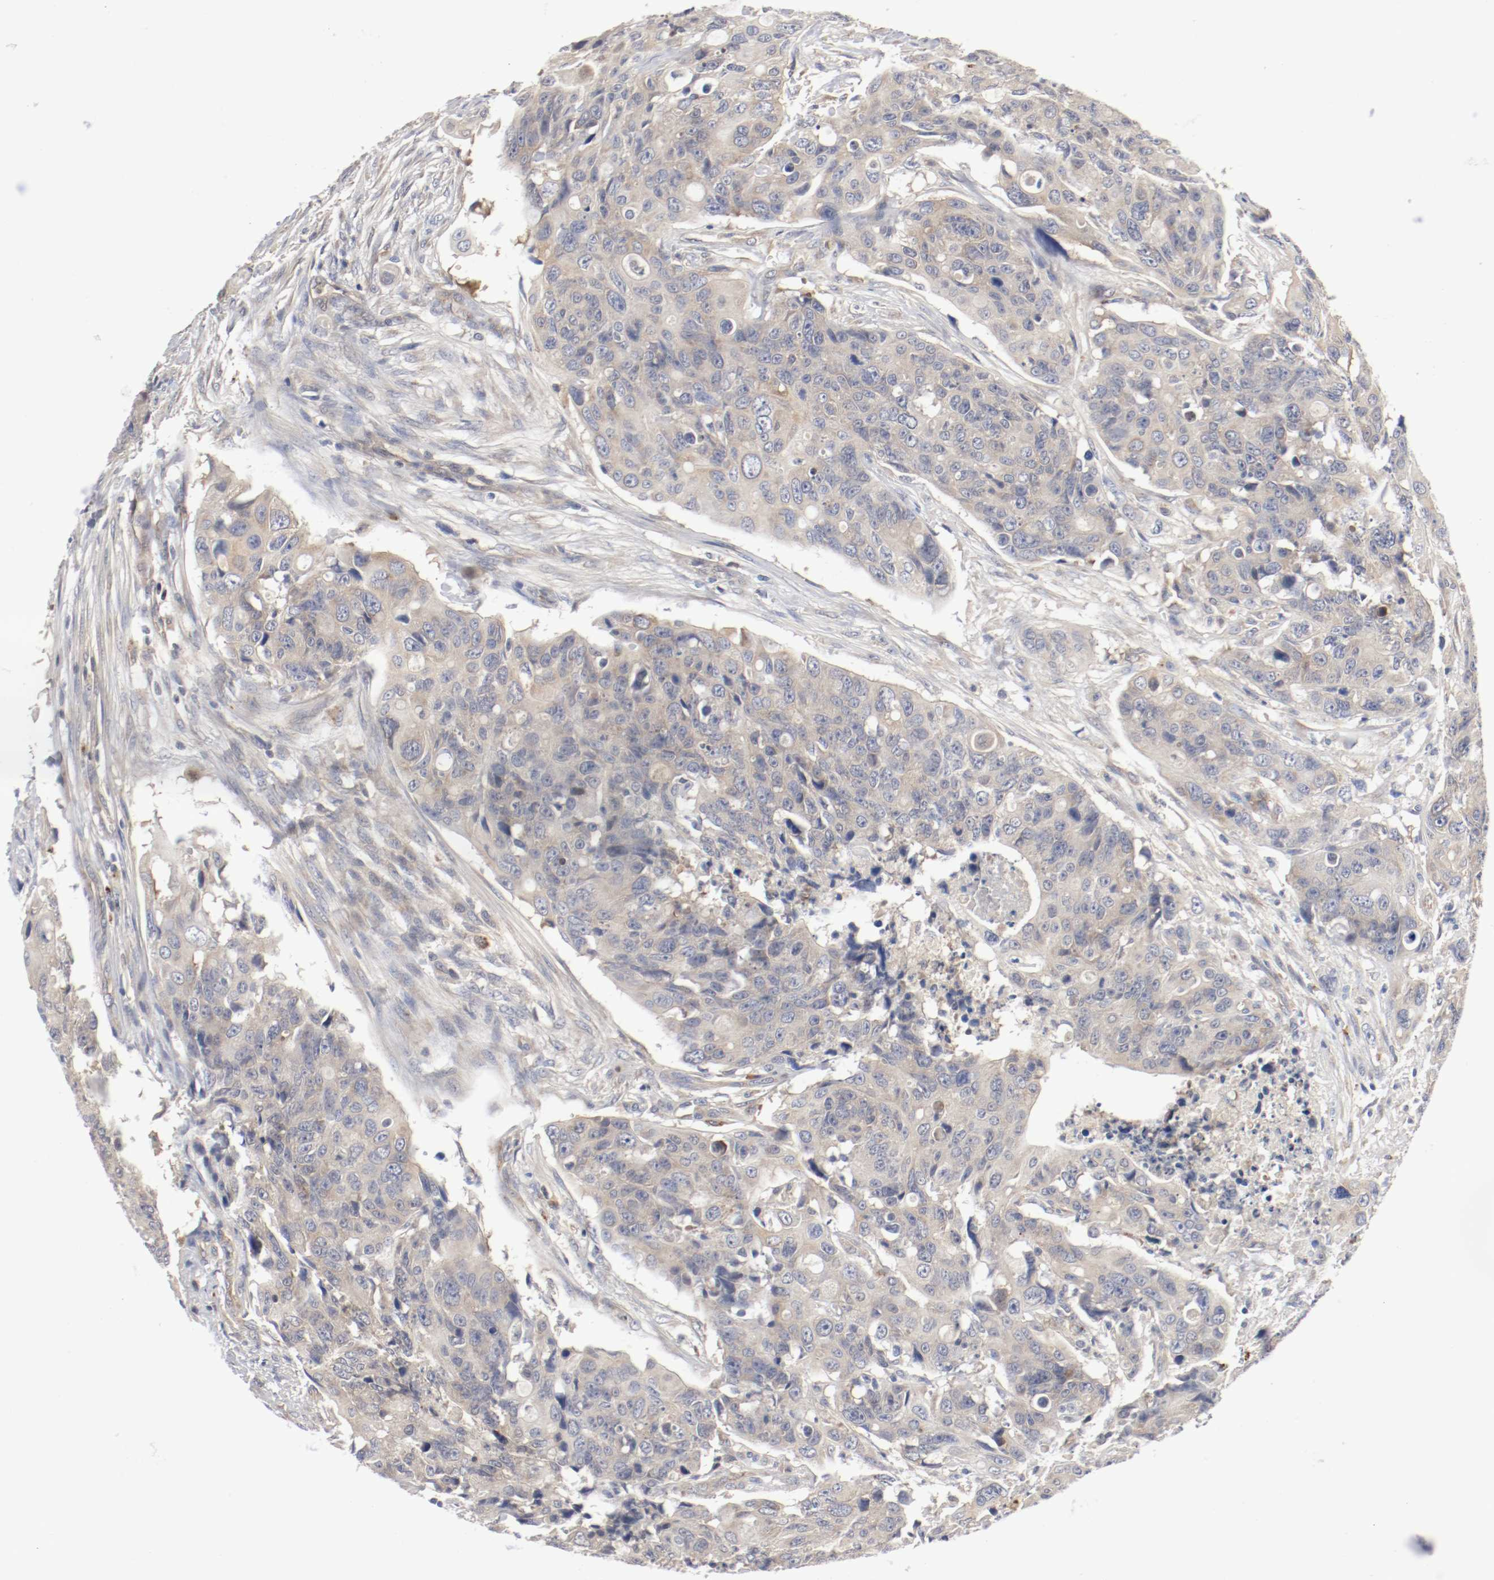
{"staining": {"intensity": "weak", "quantity": ">75%", "location": "cytoplasmic/membranous"}, "tissue": "colorectal cancer", "cell_type": "Tumor cells", "image_type": "cancer", "snomed": [{"axis": "morphology", "description": "Adenocarcinoma, NOS"}, {"axis": "topography", "description": "Colon"}], "caption": "Colorectal adenocarcinoma stained with a brown dye shows weak cytoplasmic/membranous positive expression in about >75% of tumor cells.", "gene": "REN", "patient": {"sex": "female", "age": 57}}